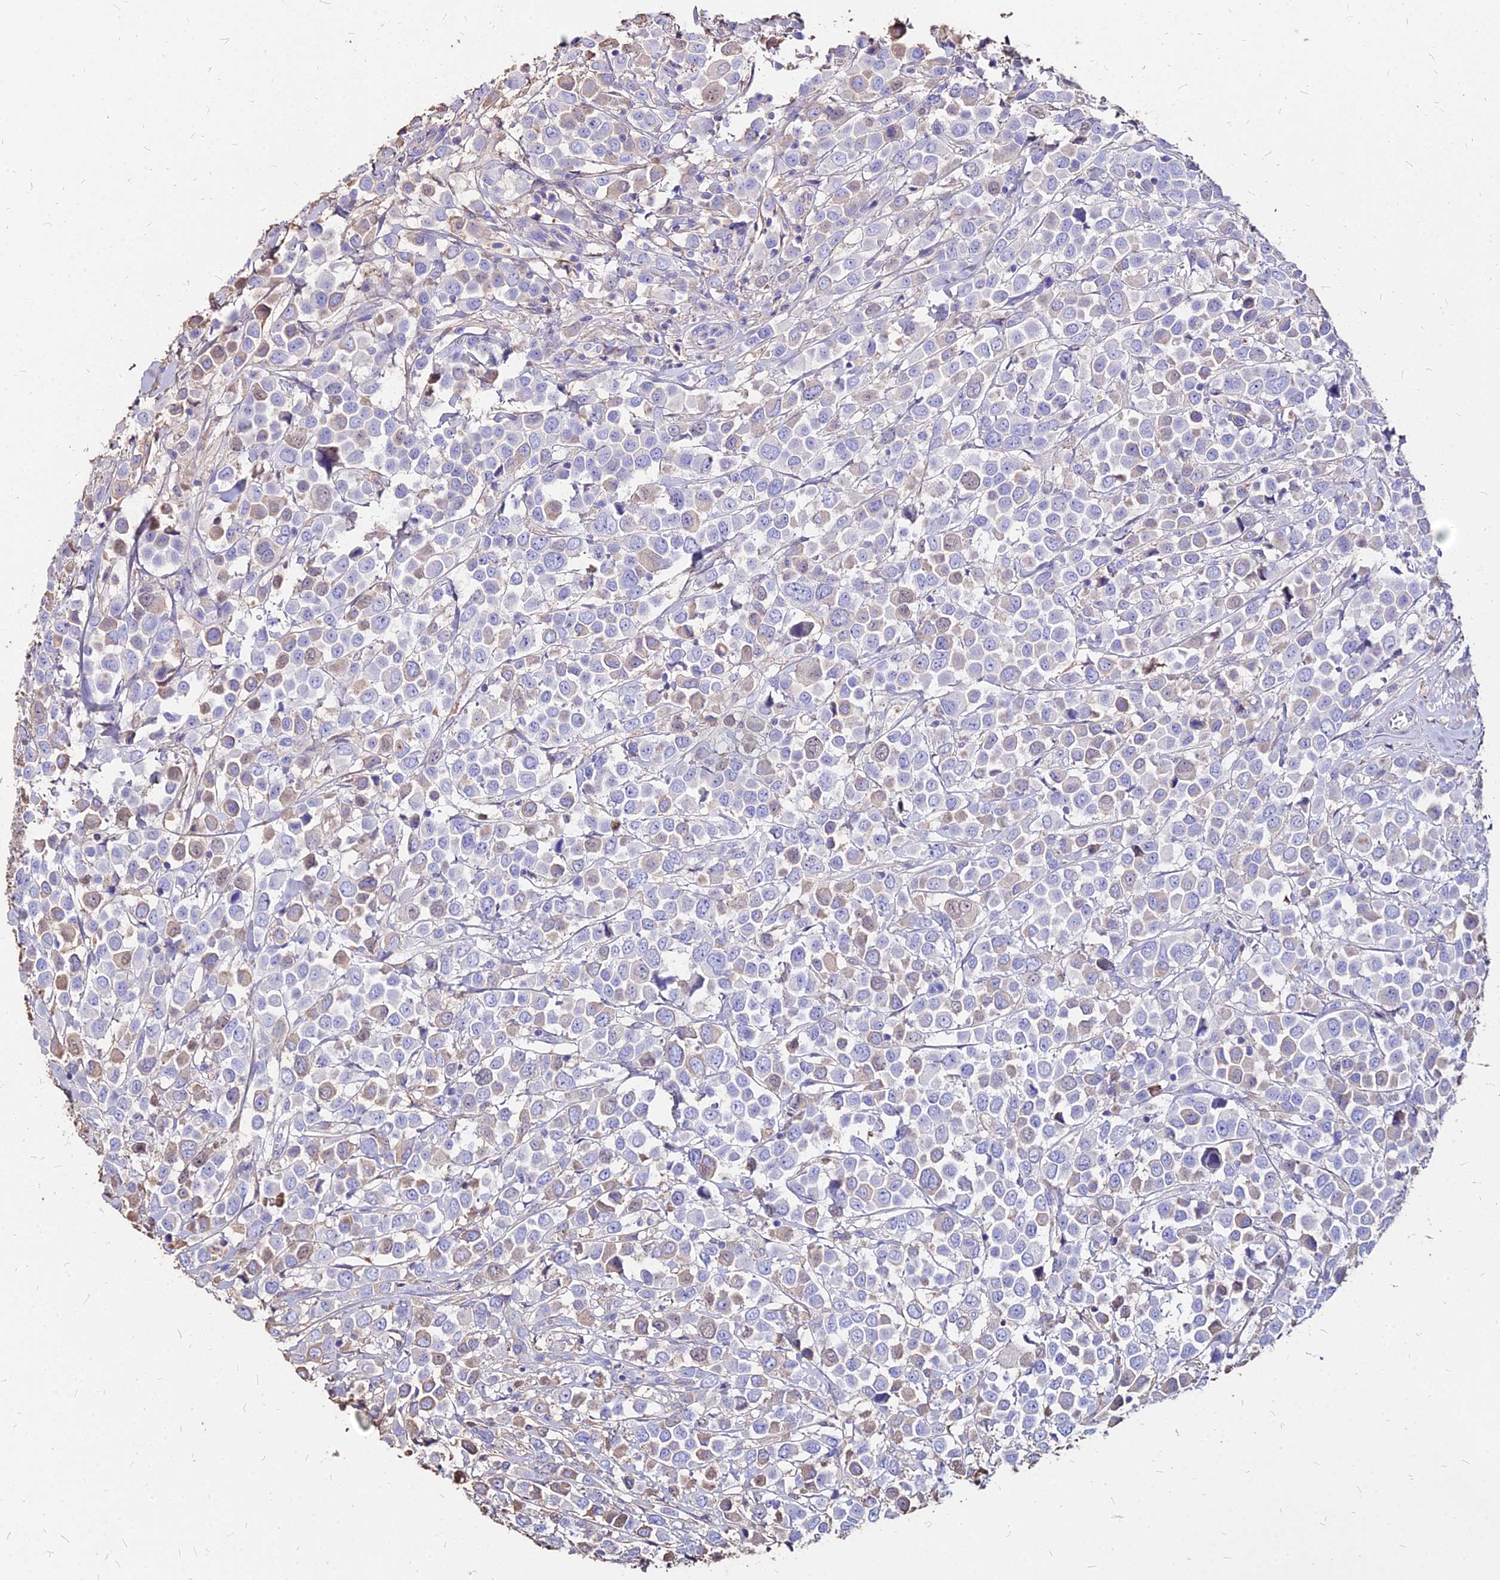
{"staining": {"intensity": "weak", "quantity": "<25%", "location": "cytoplasmic/membranous"}, "tissue": "breast cancer", "cell_type": "Tumor cells", "image_type": "cancer", "snomed": [{"axis": "morphology", "description": "Duct carcinoma"}, {"axis": "topography", "description": "Breast"}], "caption": "Micrograph shows no significant protein expression in tumor cells of breast cancer. (DAB IHC, high magnification).", "gene": "NME5", "patient": {"sex": "female", "age": 61}}